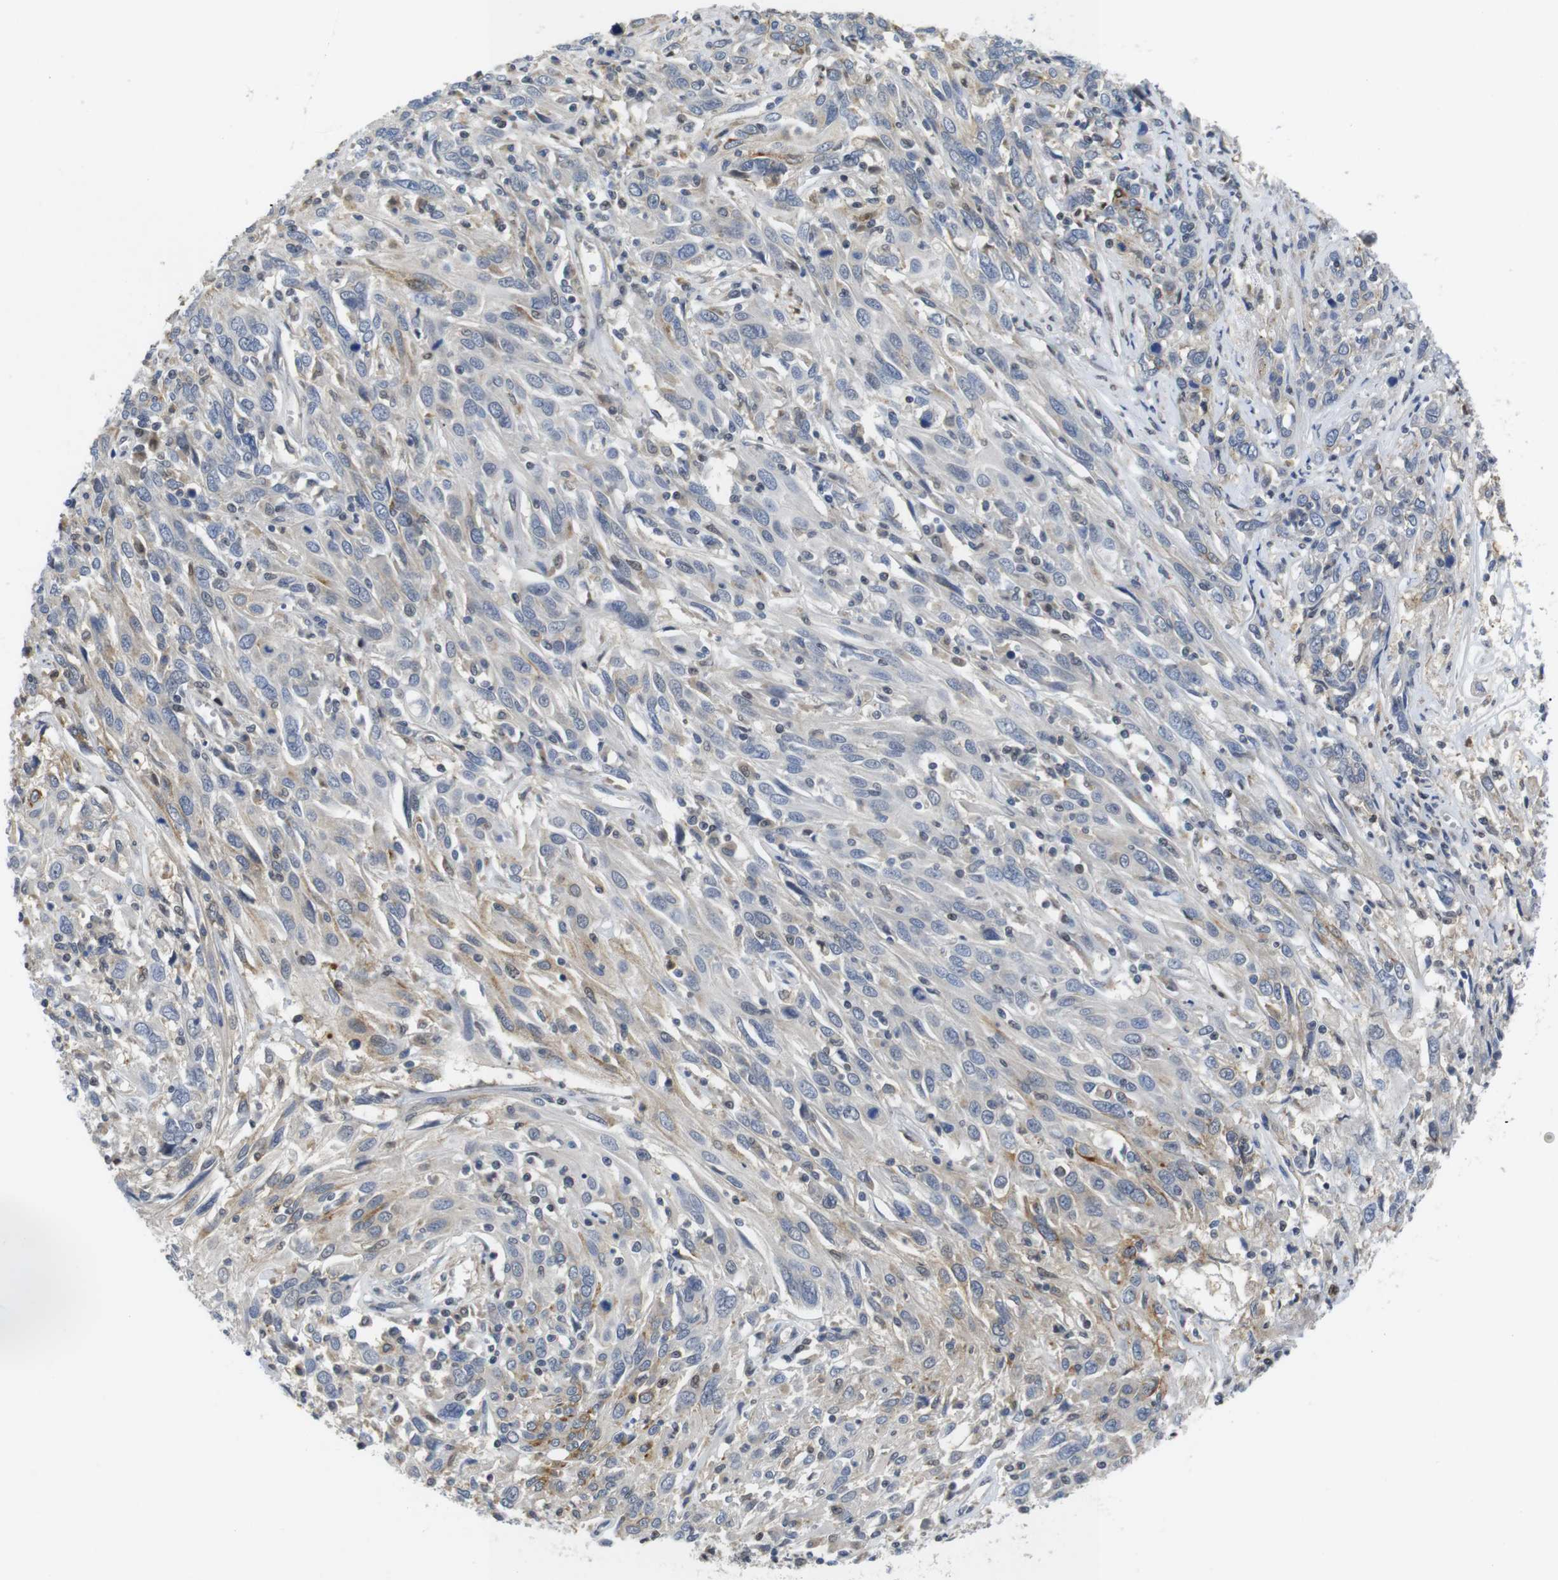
{"staining": {"intensity": "weak", "quantity": "<25%", "location": "cytoplasmic/membranous"}, "tissue": "cervical cancer", "cell_type": "Tumor cells", "image_type": "cancer", "snomed": [{"axis": "morphology", "description": "Squamous cell carcinoma, NOS"}, {"axis": "topography", "description": "Cervix"}], "caption": "This is an immunohistochemistry (IHC) photomicrograph of cervical cancer (squamous cell carcinoma). There is no positivity in tumor cells.", "gene": "FNTA", "patient": {"sex": "female", "age": 46}}